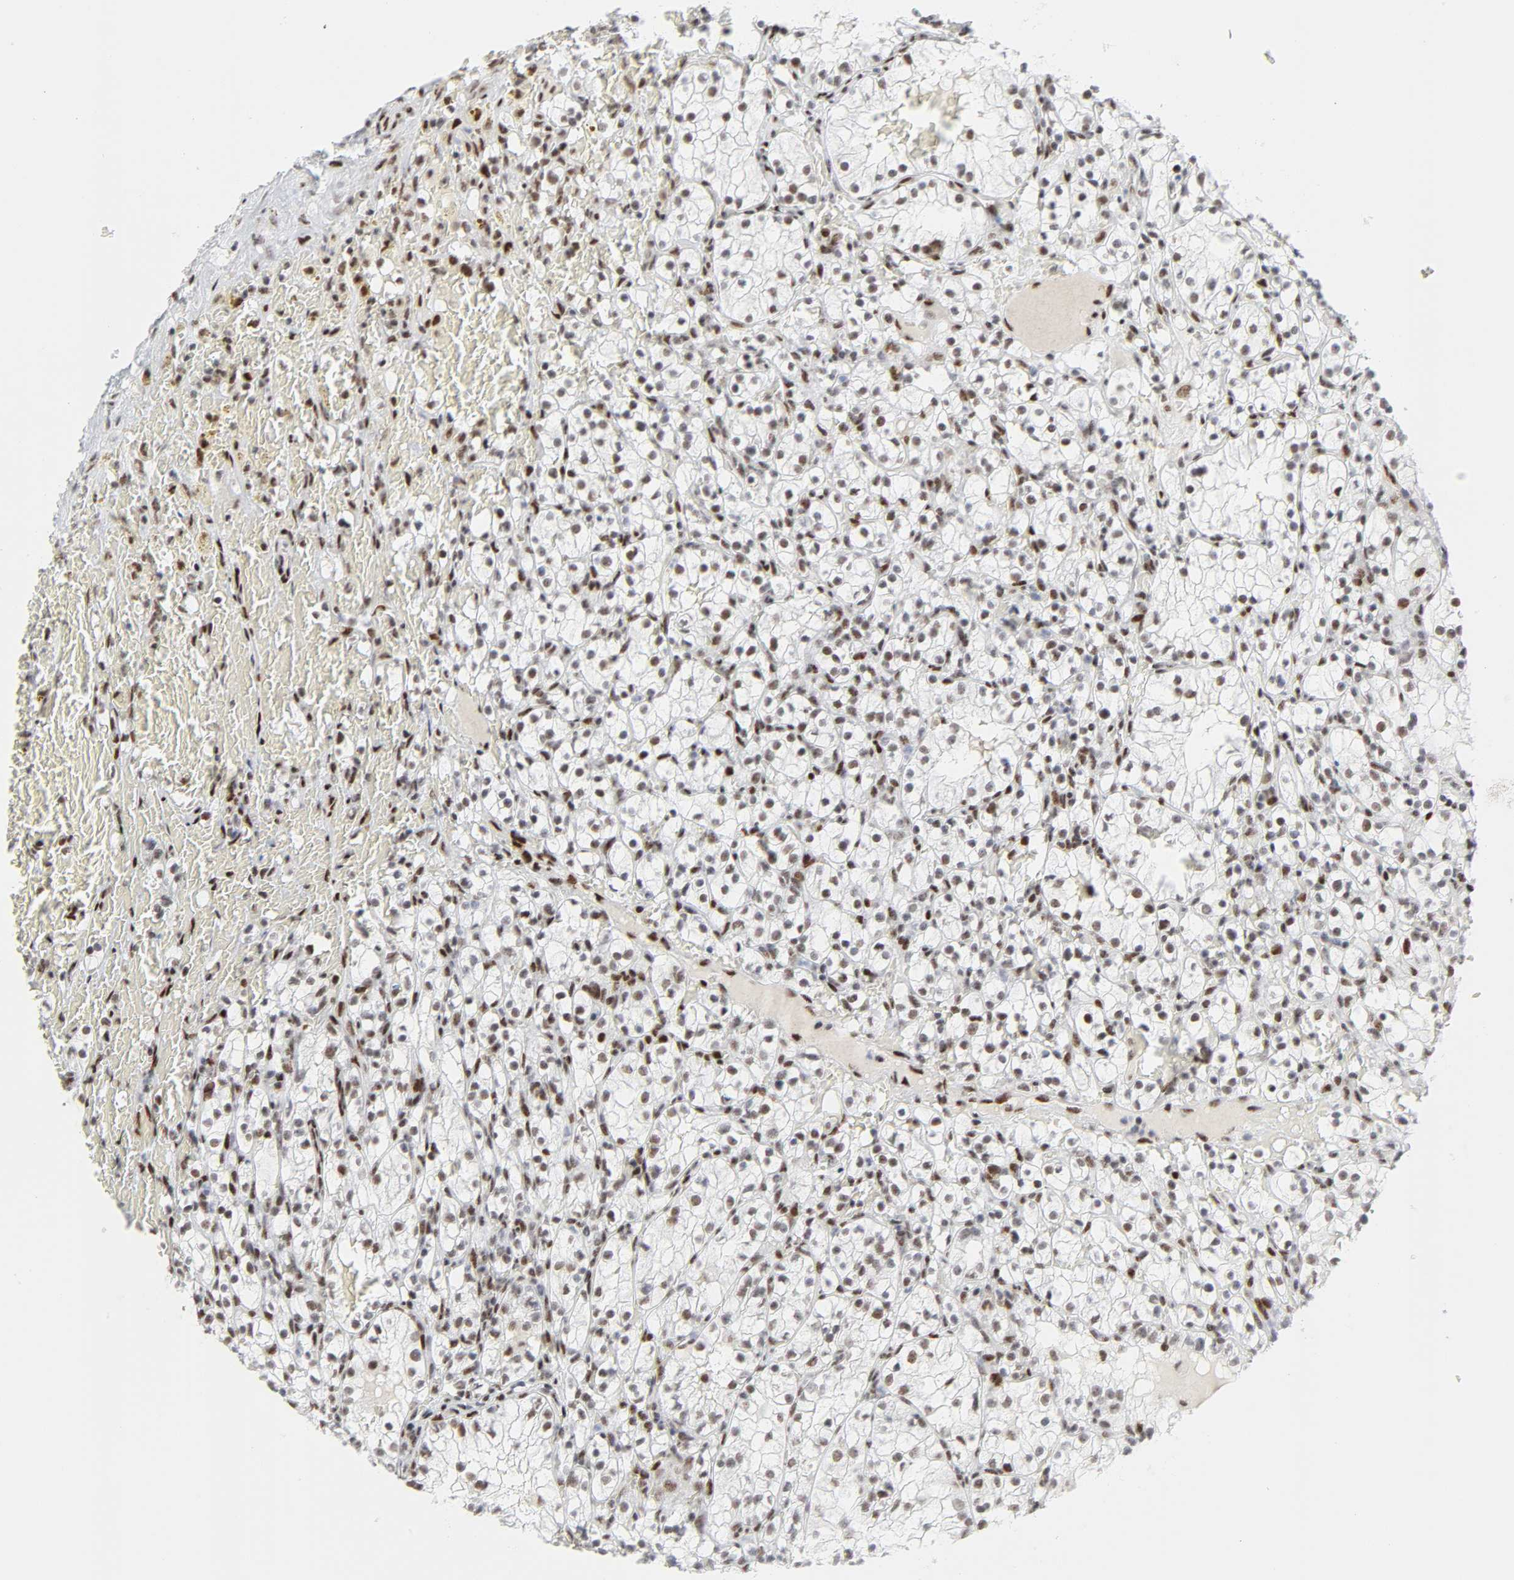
{"staining": {"intensity": "moderate", "quantity": ">75%", "location": "nuclear"}, "tissue": "renal cancer", "cell_type": "Tumor cells", "image_type": "cancer", "snomed": [{"axis": "morphology", "description": "Normal tissue, NOS"}, {"axis": "morphology", "description": "Adenocarcinoma, NOS"}, {"axis": "topography", "description": "Kidney"}], "caption": "Immunohistochemical staining of renal adenocarcinoma exhibits medium levels of moderate nuclear staining in approximately >75% of tumor cells.", "gene": "HSF1", "patient": {"sex": "female", "age": 55}}